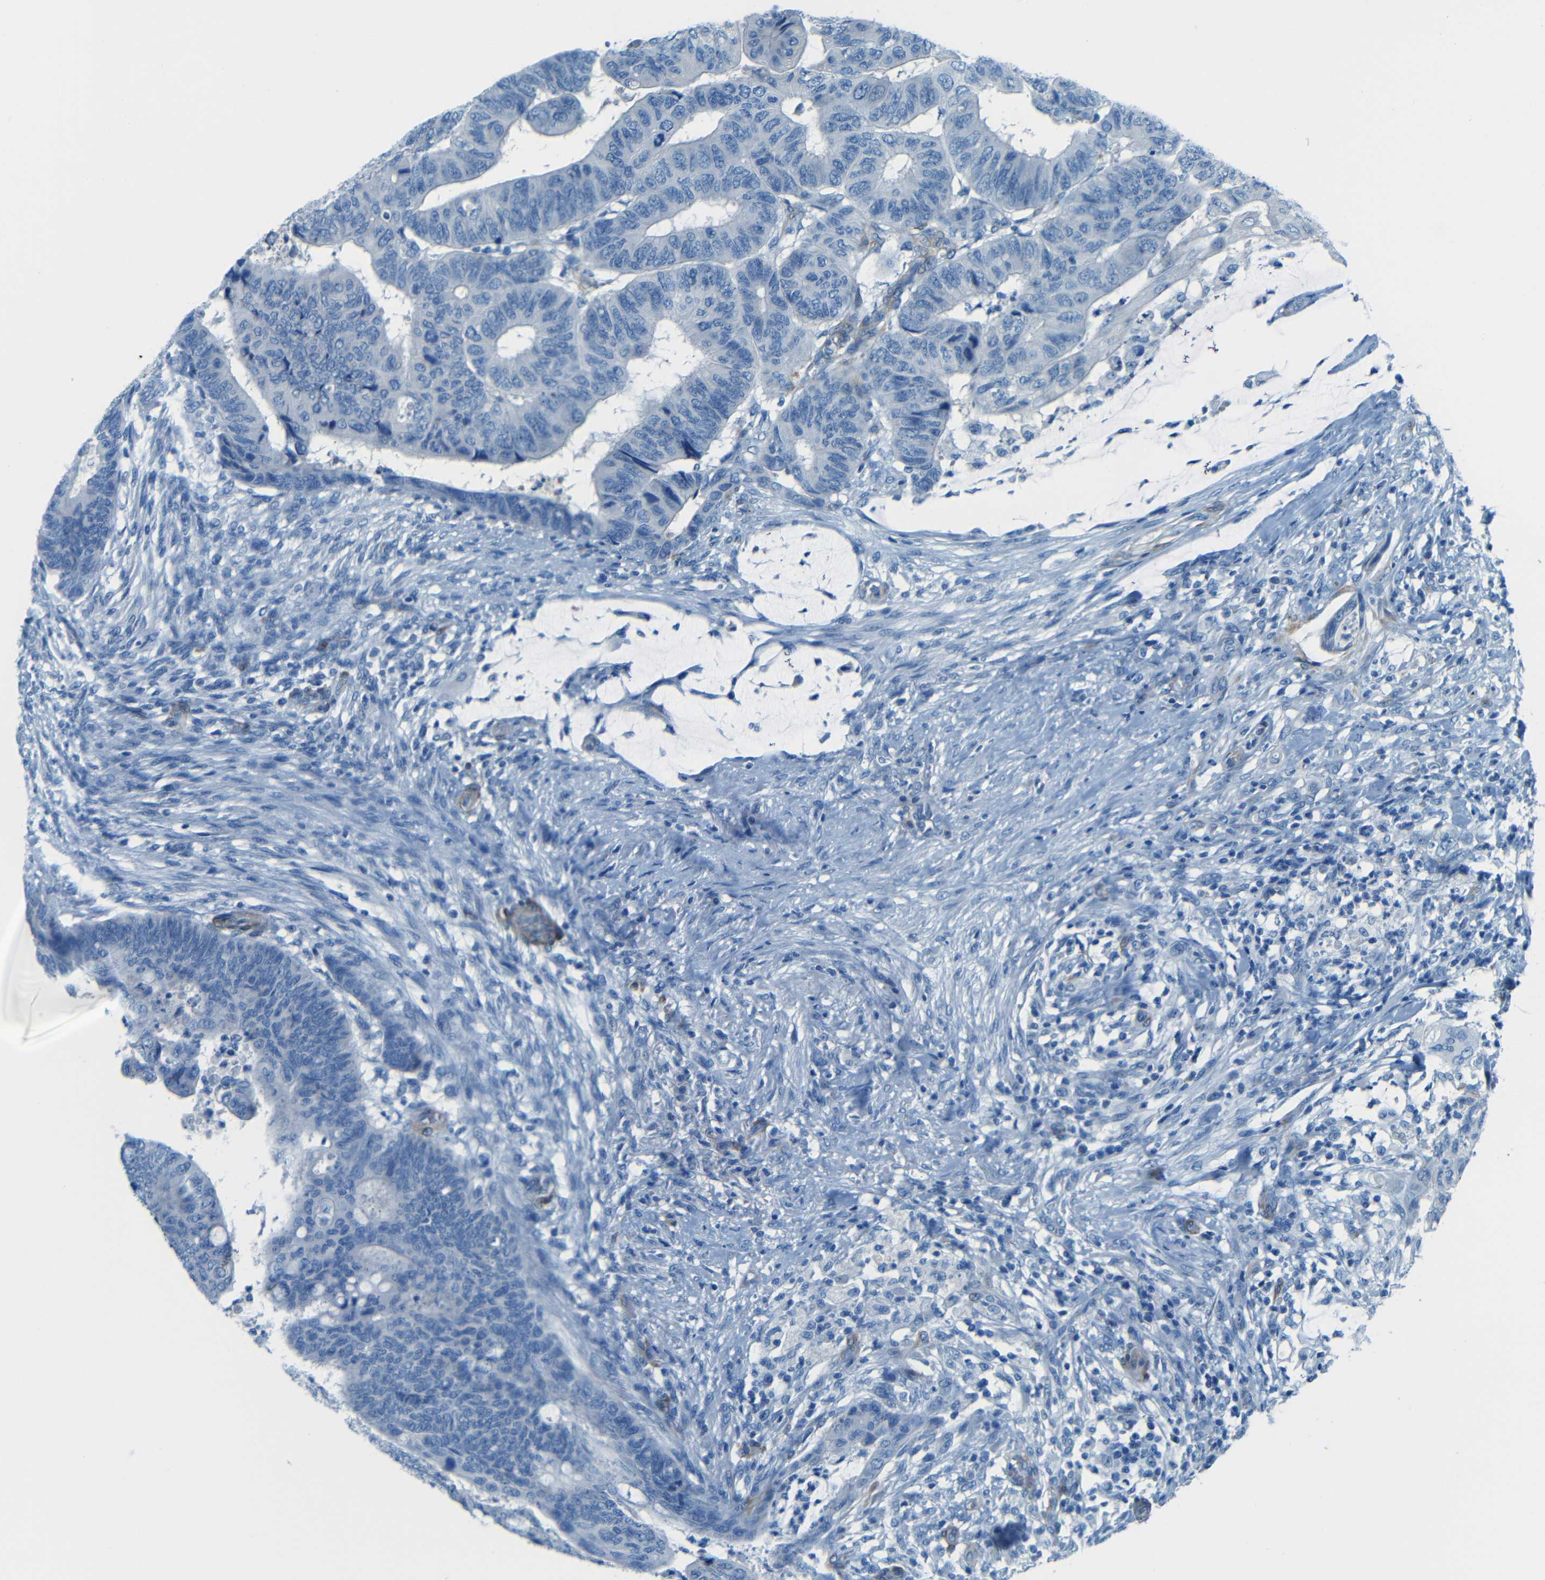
{"staining": {"intensity": "negative", "quantity": "none", "location": "none"}, "tissue": "colorectal cancer", "cell_type": "Tumor cells", "image_type": "cancer", "snomed": [{"axis": "morphology", "description": "Normal tissue, NOS"}, {"axis": "morphology", "description": "Adenocarcinoma, NOS"}, {"axis": "topography", "description": "Rectum"}, {"axis": "topography", "description": "Peripheral nerve tissue"}], "caption": "This micrograph is of colorectal cancer stained with immunohistochemistry (IHC) to label a protein in brown with the nuclei are counter-stained blue. There is no expression in tumor cells. The staining was performed using DAB (3,3'-diaminobenzidine) to visualize the protein expression in brown, while the nuclei were stained in blue with hematoxylin (Magnification: 20x).", "gene": "MAP2", "patient": {"sex": "male", "age": 92}}